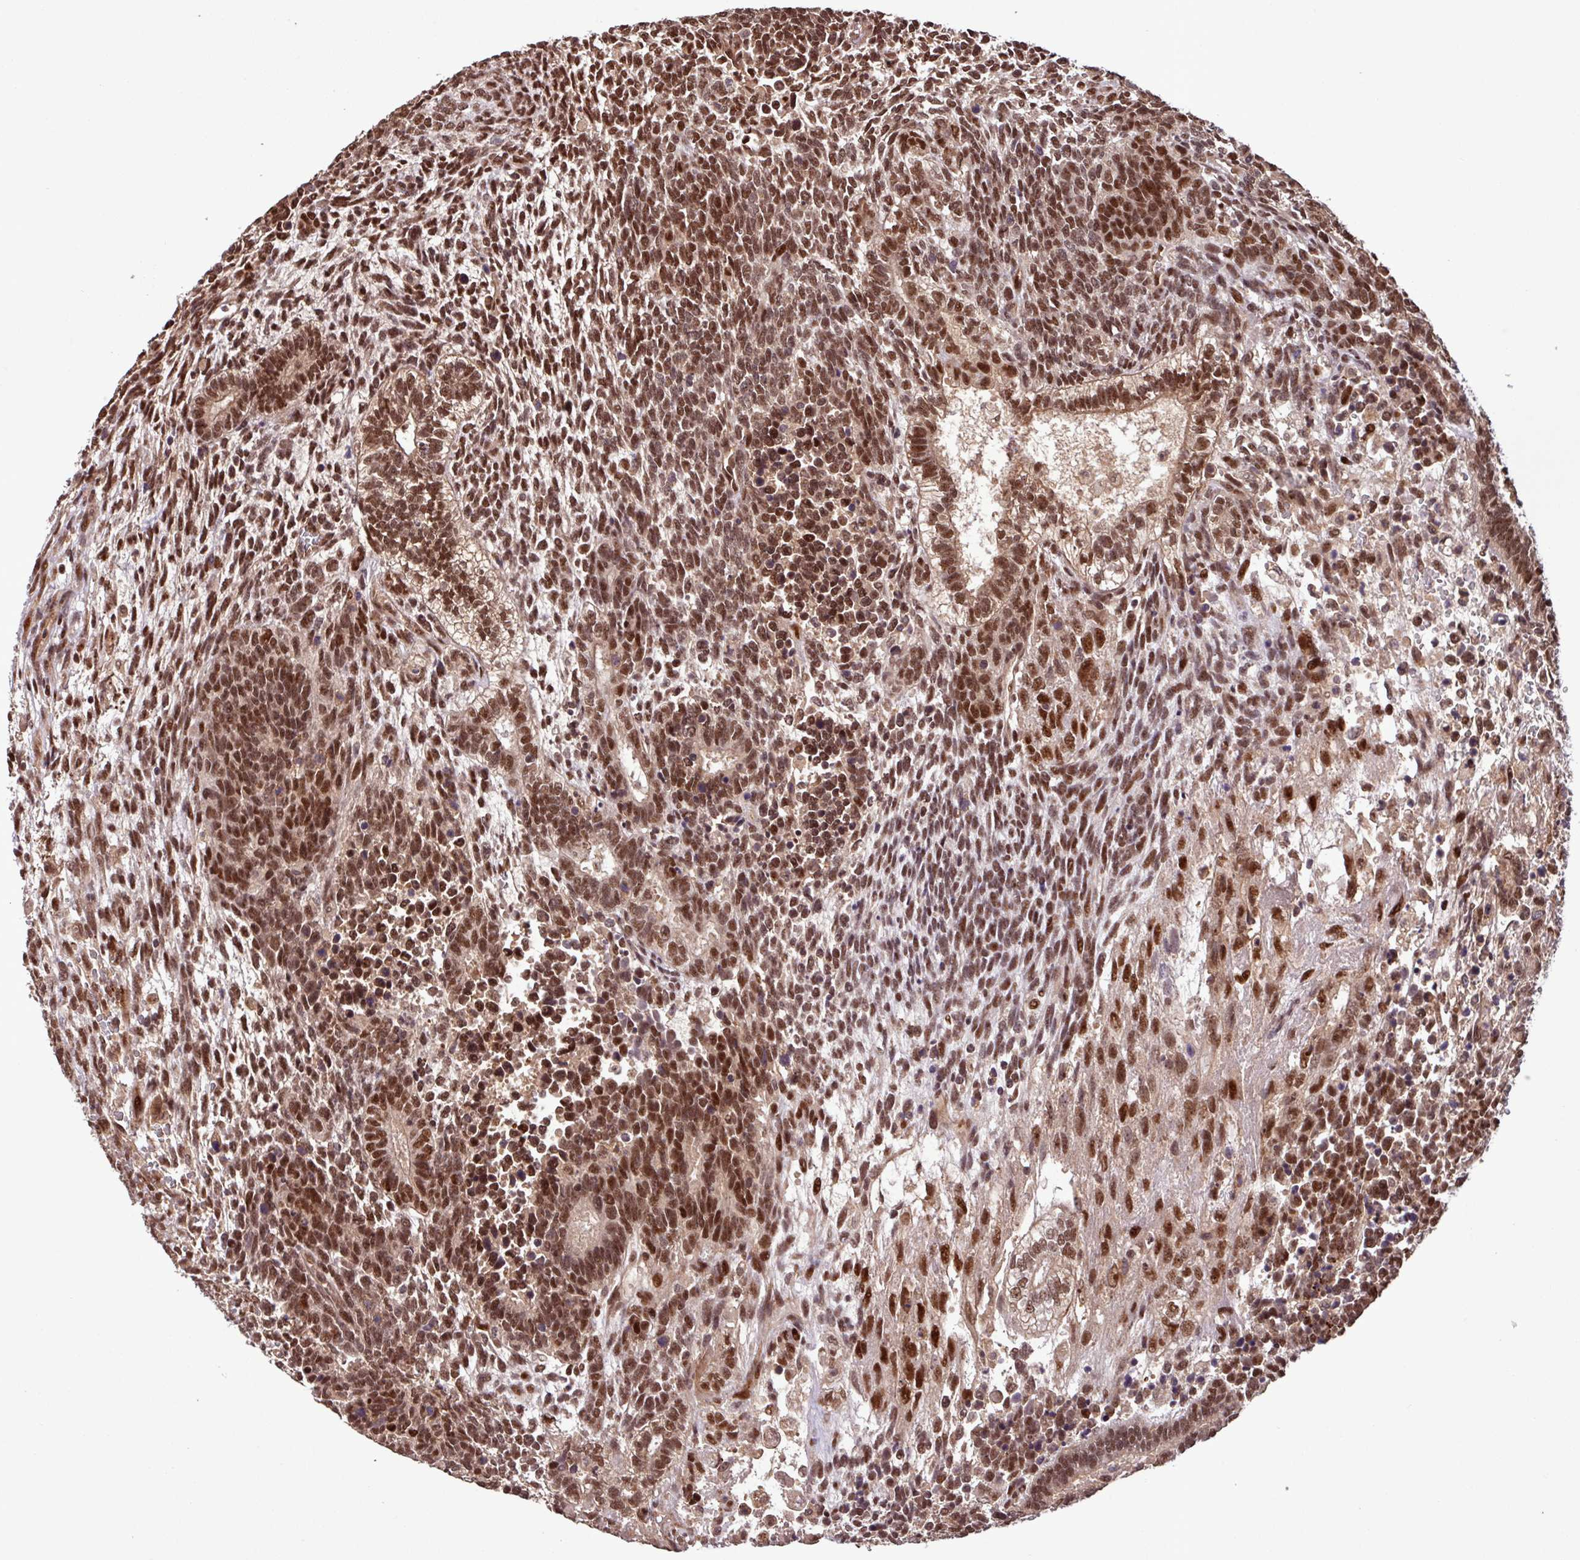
{"staining": {"intensity": "strong", "quantity": ">75%", "location": "nuclear"}, "tissue": "testis cancer", "cell_type": "Tumor cells", "image_type": "cancer", "snomed": [{"axis": "morphology", "description": "Carcinoma, Embryonal, NOS"}, {"axis": "topography", "description": "Testis"}], "caption": "About >75% of tumor cells in human testis embryonal carcinoma exhibit strong nuclear protein staining as visualized by brown immunohistochemical staining.", "gene": "SLC22A24", "patient": {"sex": "male", "age": 23}}